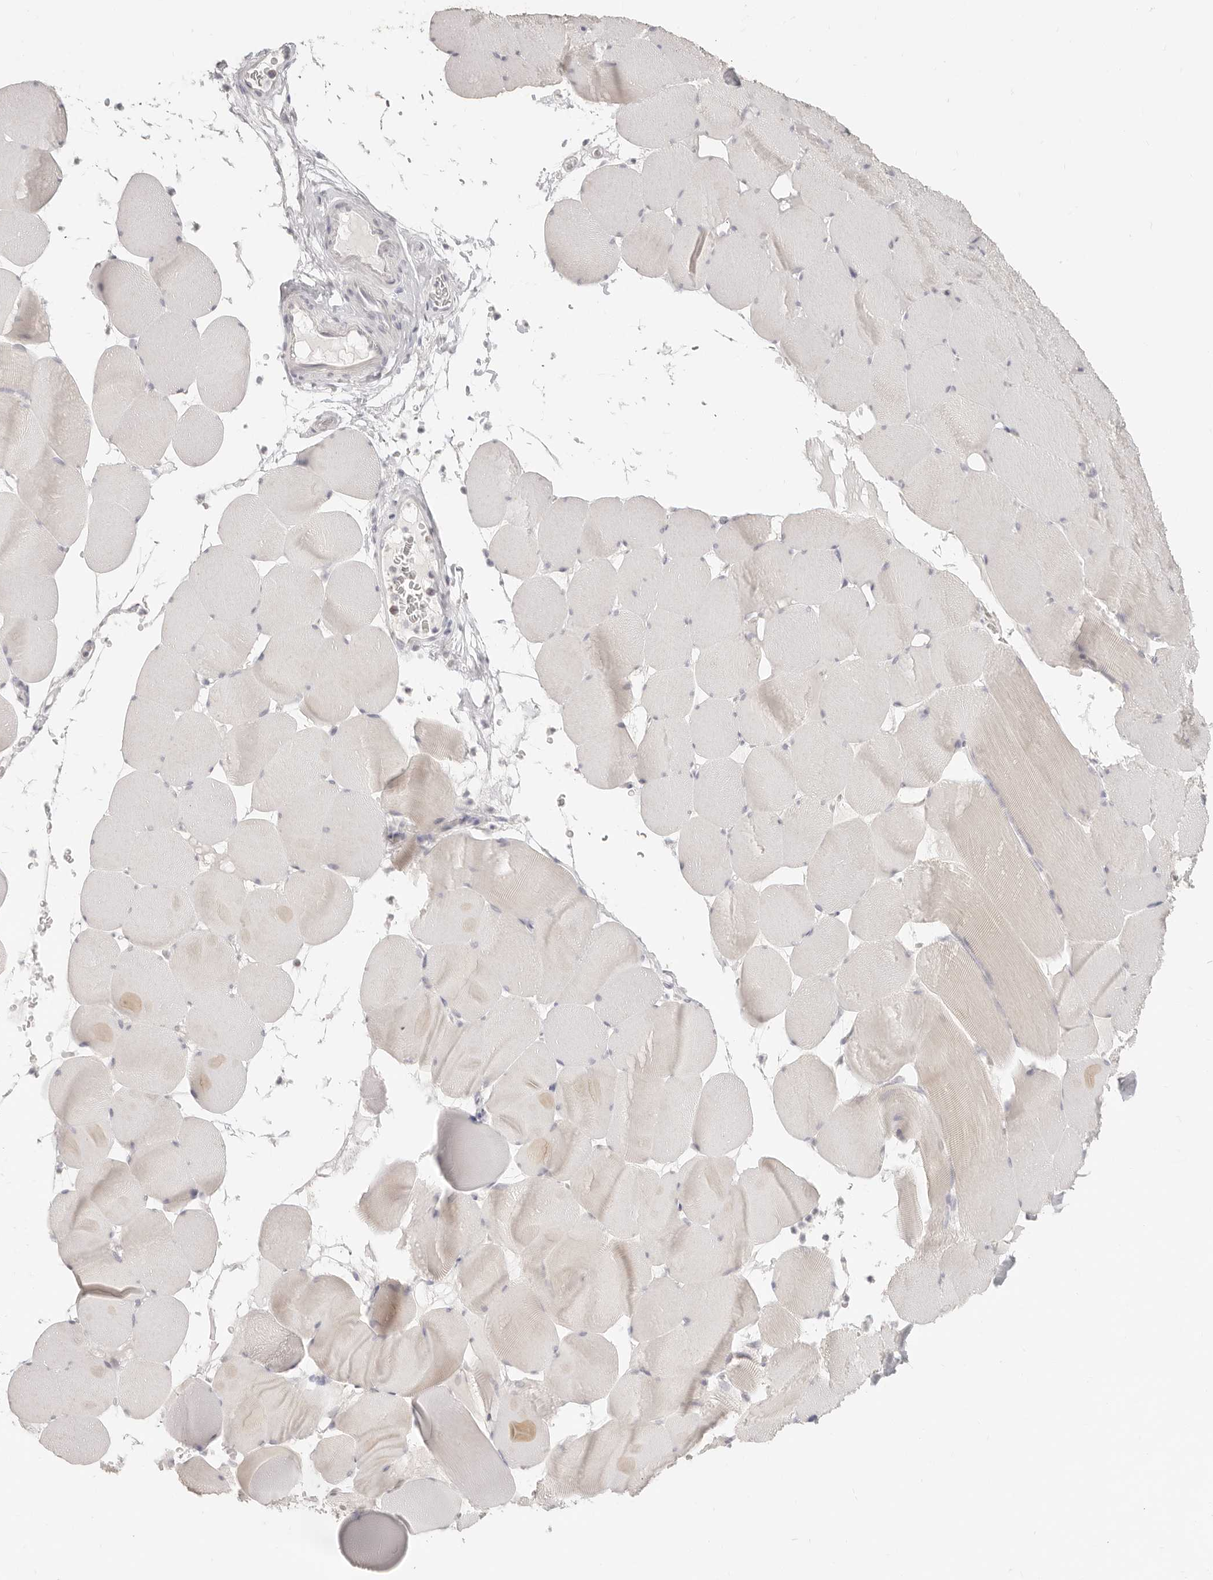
{"staining": {"intensity": "negative", "quantity": "none", "location": "none"}, "tissue": "skeletal muscle", "cell_type": "Myocytes", "image_type": "normal", "snomed": [{"axis": "morphology", "description": "Normal tissue, NOS"}, {"axis": "topography", "description": "Skeletal muscle"}], "caption": "Immunohistochemistry (IHC) histopathology image of normal skeletal muscle stained for a protein (brown), which exhibits no positivity in myocytes.", "gene": "EPCAM", "patient": {"sex": "male", "age": 62}}